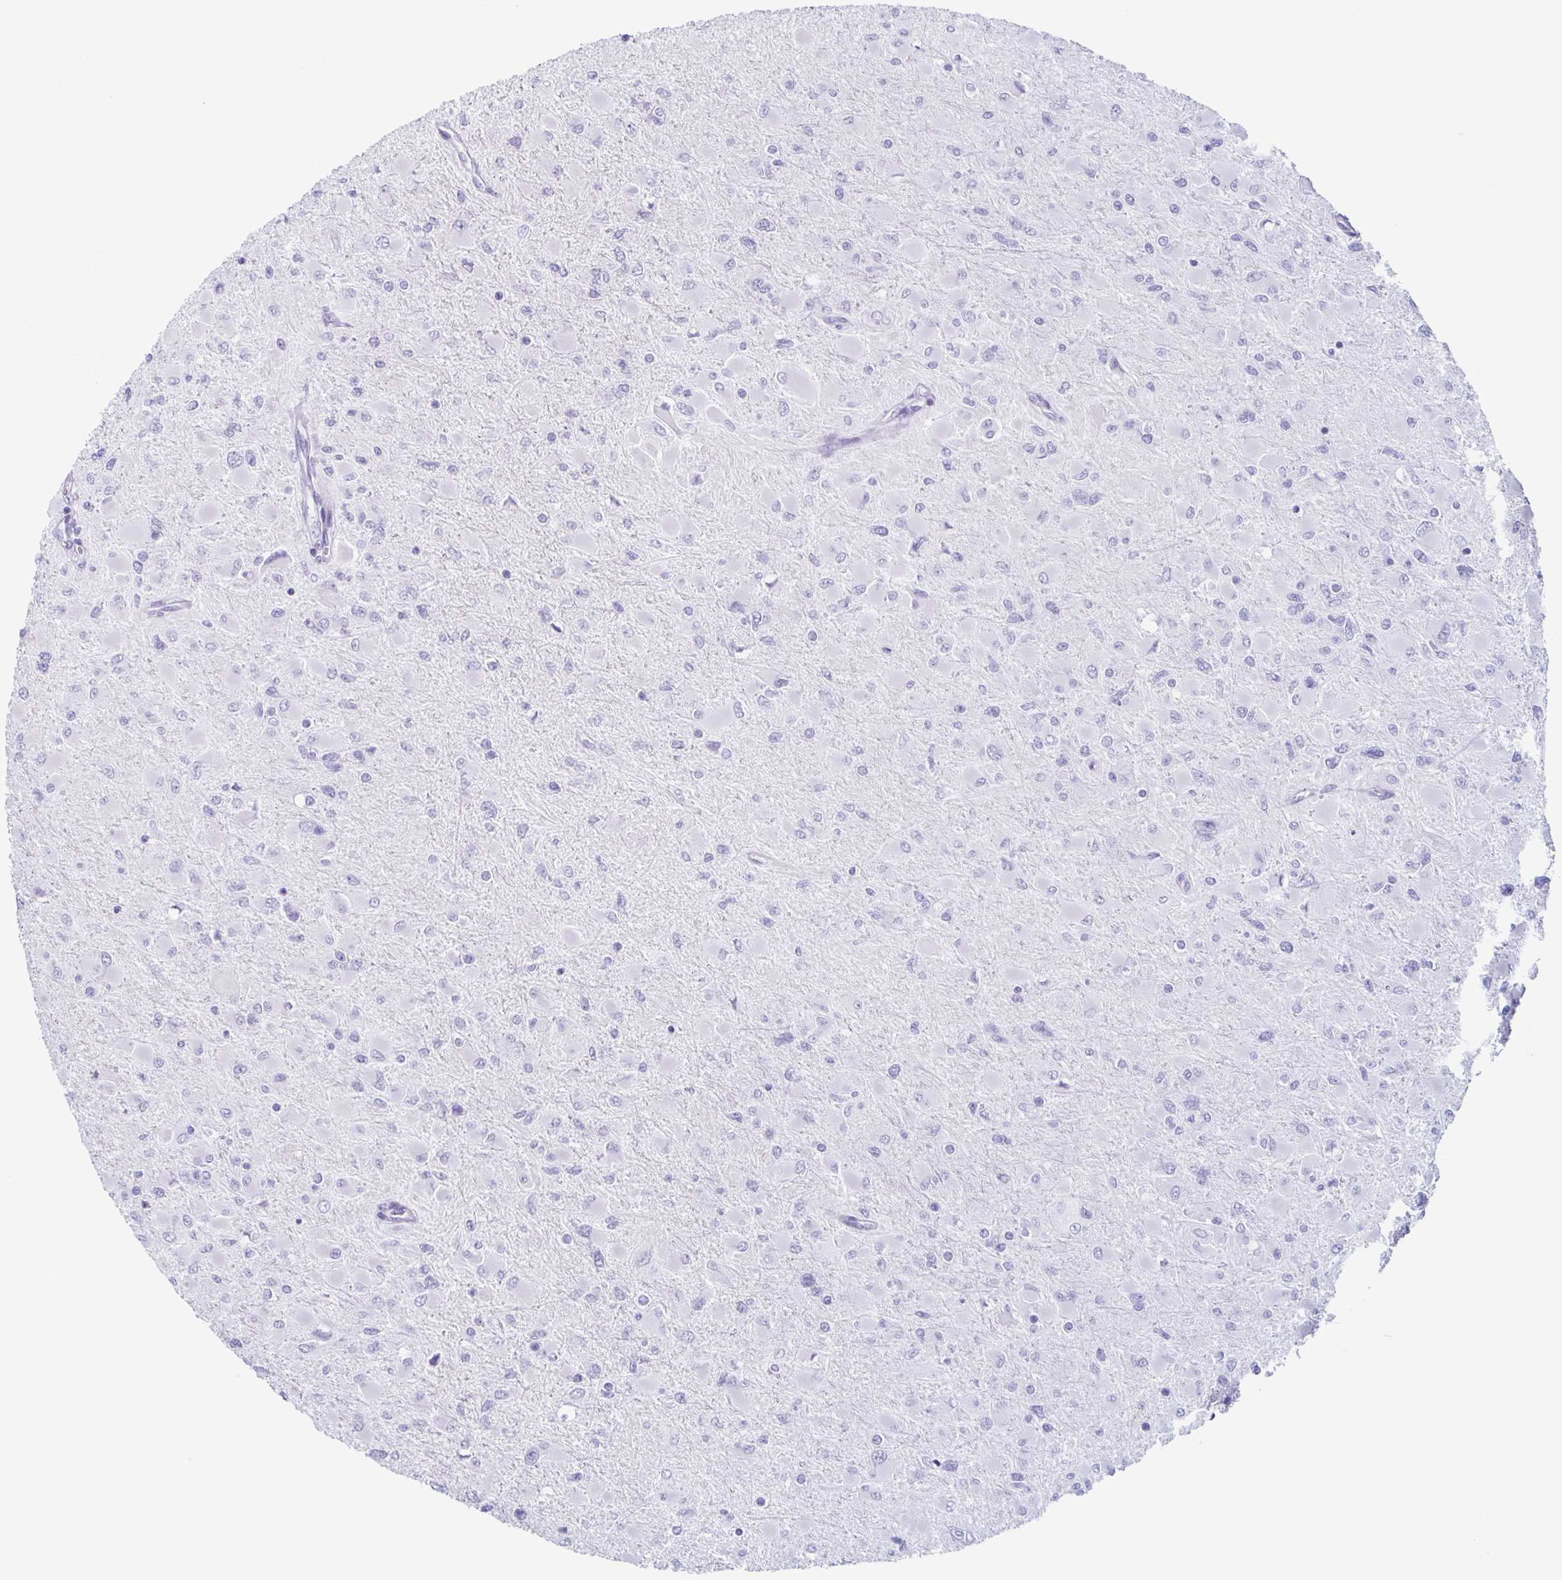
{"staining": {"intensity": "negative", "quantity": "none", "location": "none"}, "tissue": "glioma", "cell_type": "Tumor cells", "image_type": "cancer", "snomed": [{"axis": "morphology", "description": "Glioma, malignant, High grade"}, {"axis": "topography", "description": "Cerebral cortex"}], "caption": "The immunohistochemistry histopathology image has no significant expression in tumor cells of glioma tissue.", "gene": "ENKUR", "patient": {"sex": "female", "age": 36}}